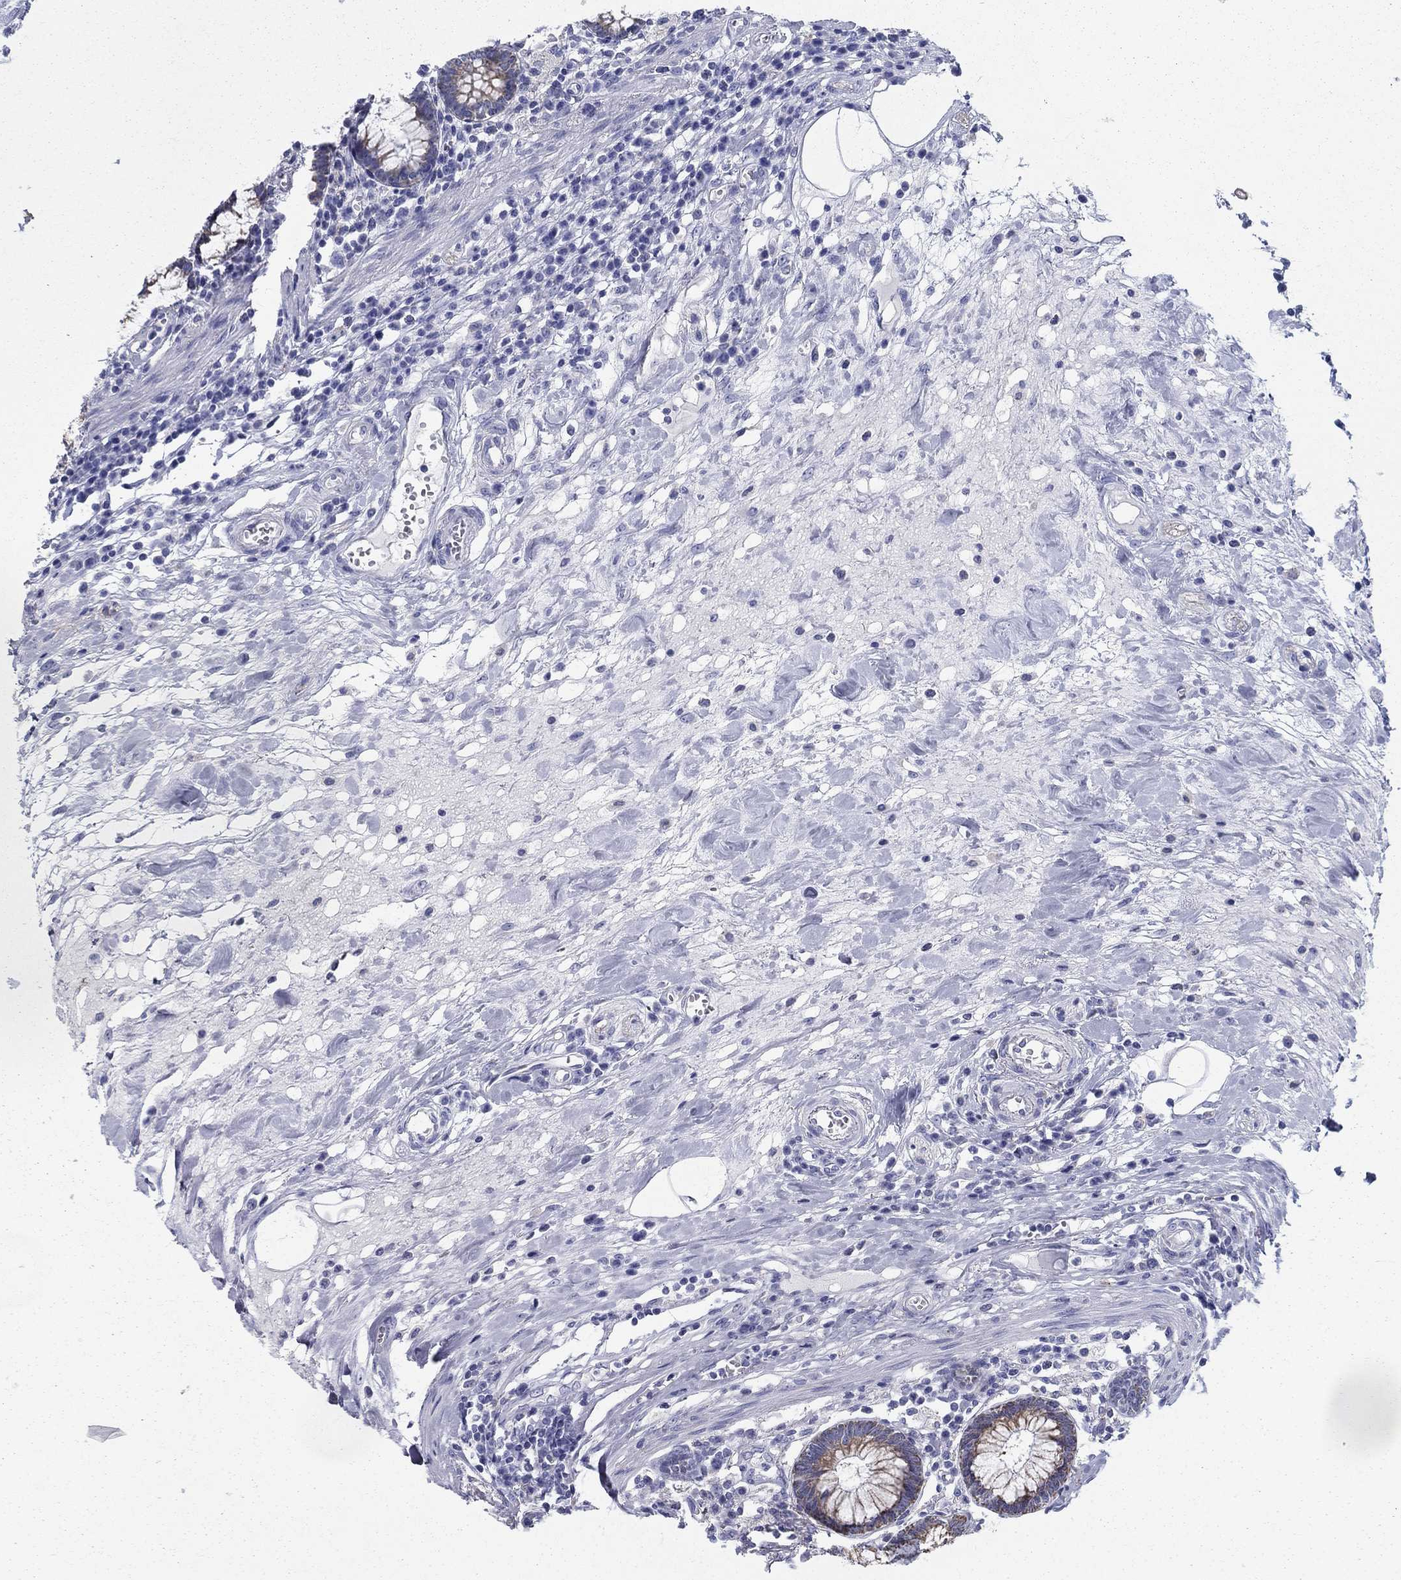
{"staining": {"intensity": "negative", "quantity": "none", "location": "none"}, "tissue": "colon", "cell_type": "Endothelial cells", "image_type": "normal", "snomed": [{"axis": "morphology", "description": "Normal tissue, NOS"}, {"axis": "topography", "description": "Colon"}], "caption": "DAB (3,3'-diaminobenzidine) immunohistochemical staining of normal human colon exhibits no significant expression in endothelial cells.", "gene": "UPB1", "patient": {"sex": "male", "age": 65}}